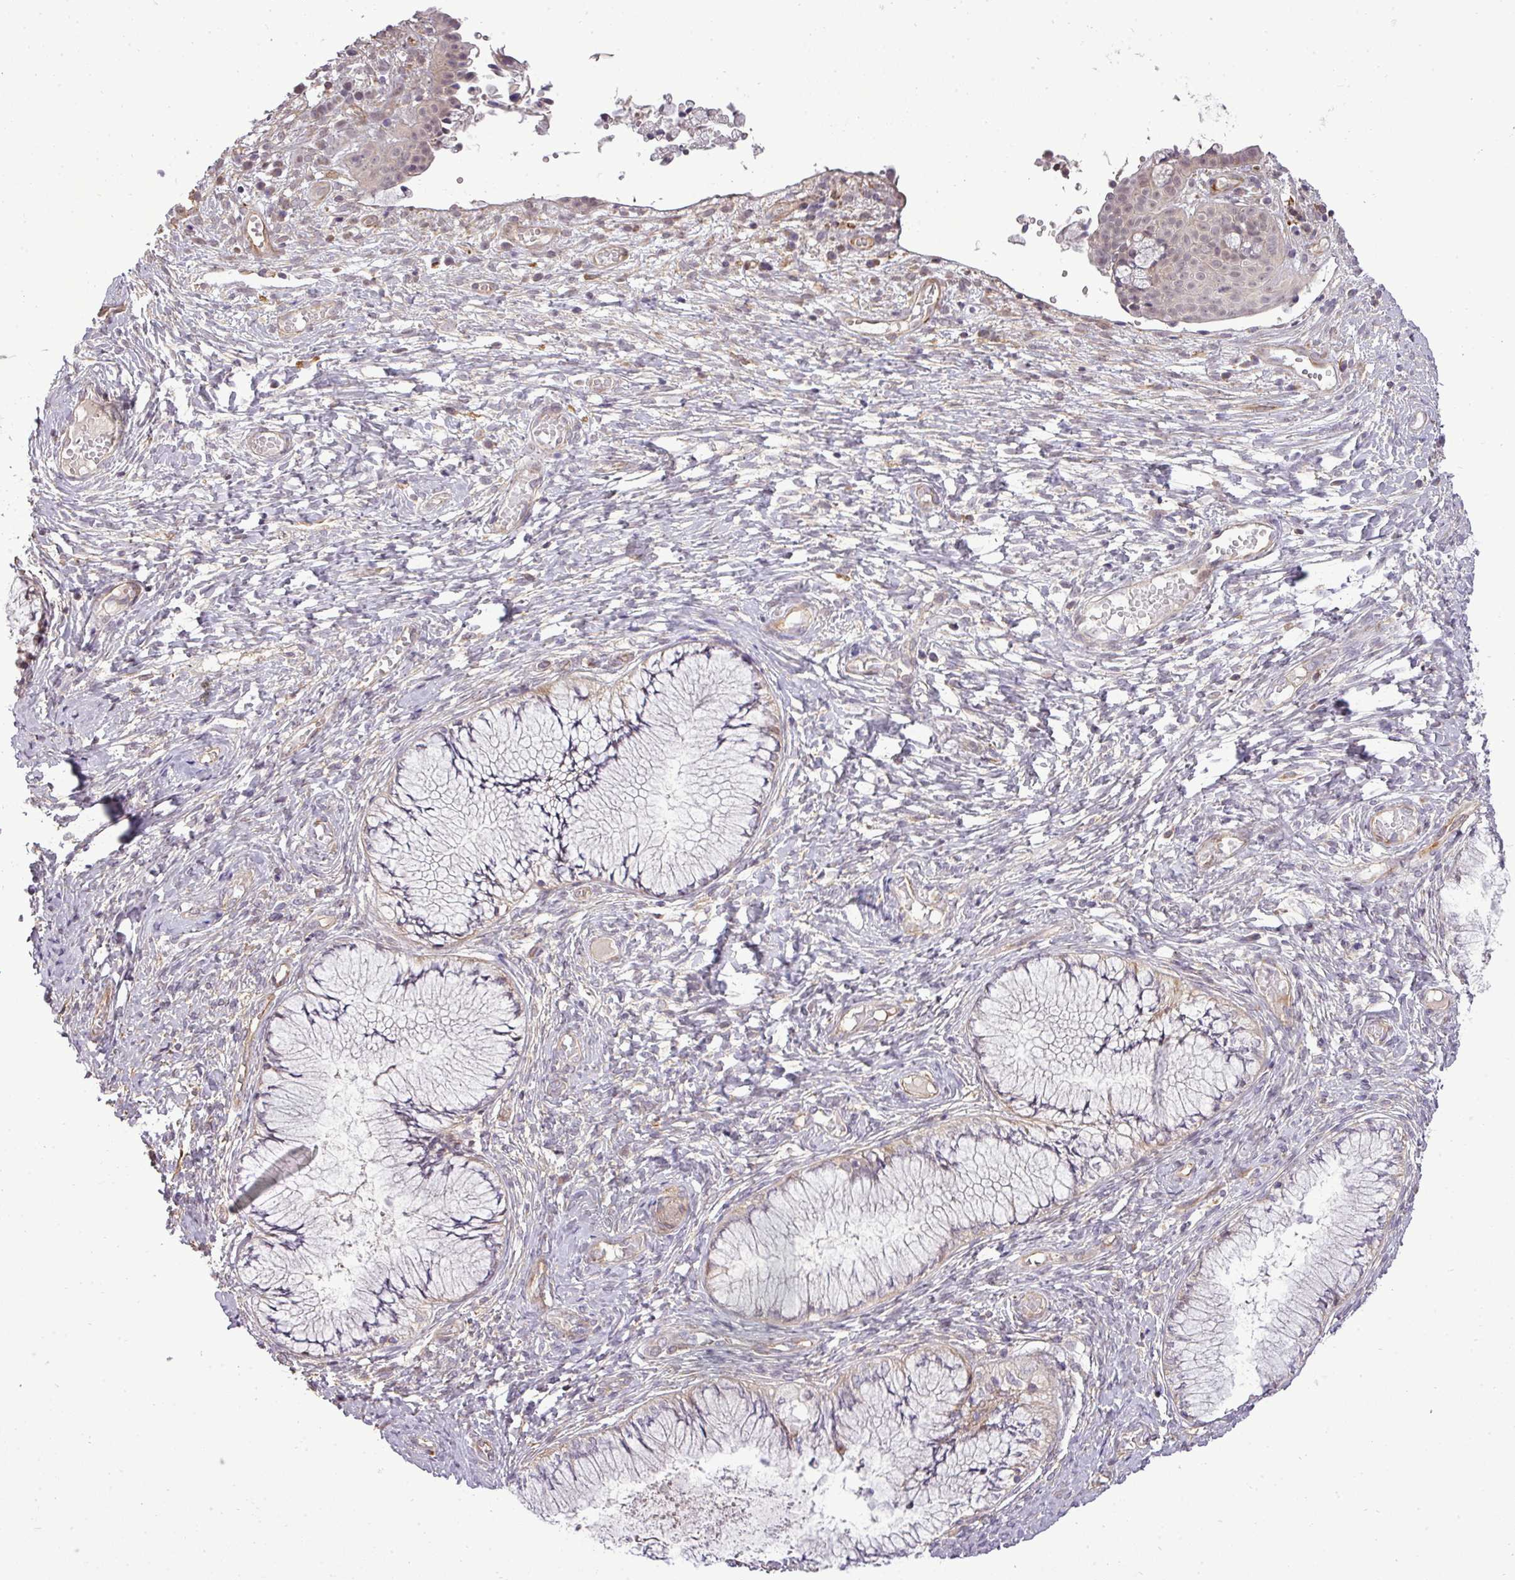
{"staining": {"intensity": "negative", "quantity": "none", "location": "none"}, "tissue": "cervix", "cell_type": "Glandular cells", "image_type": "normal", "snomed": [{"axis": "morphology", "description": "Normal tissue, NOS"}, {"axis": "topography", "description": "Cervix"}], "caption": "IHC image of benign human cervix stained for a protein (brown), which exhibits no staining in glandular cells.", "gene": "PDRG1", "patient": {"sex": "female", "age": 42}}